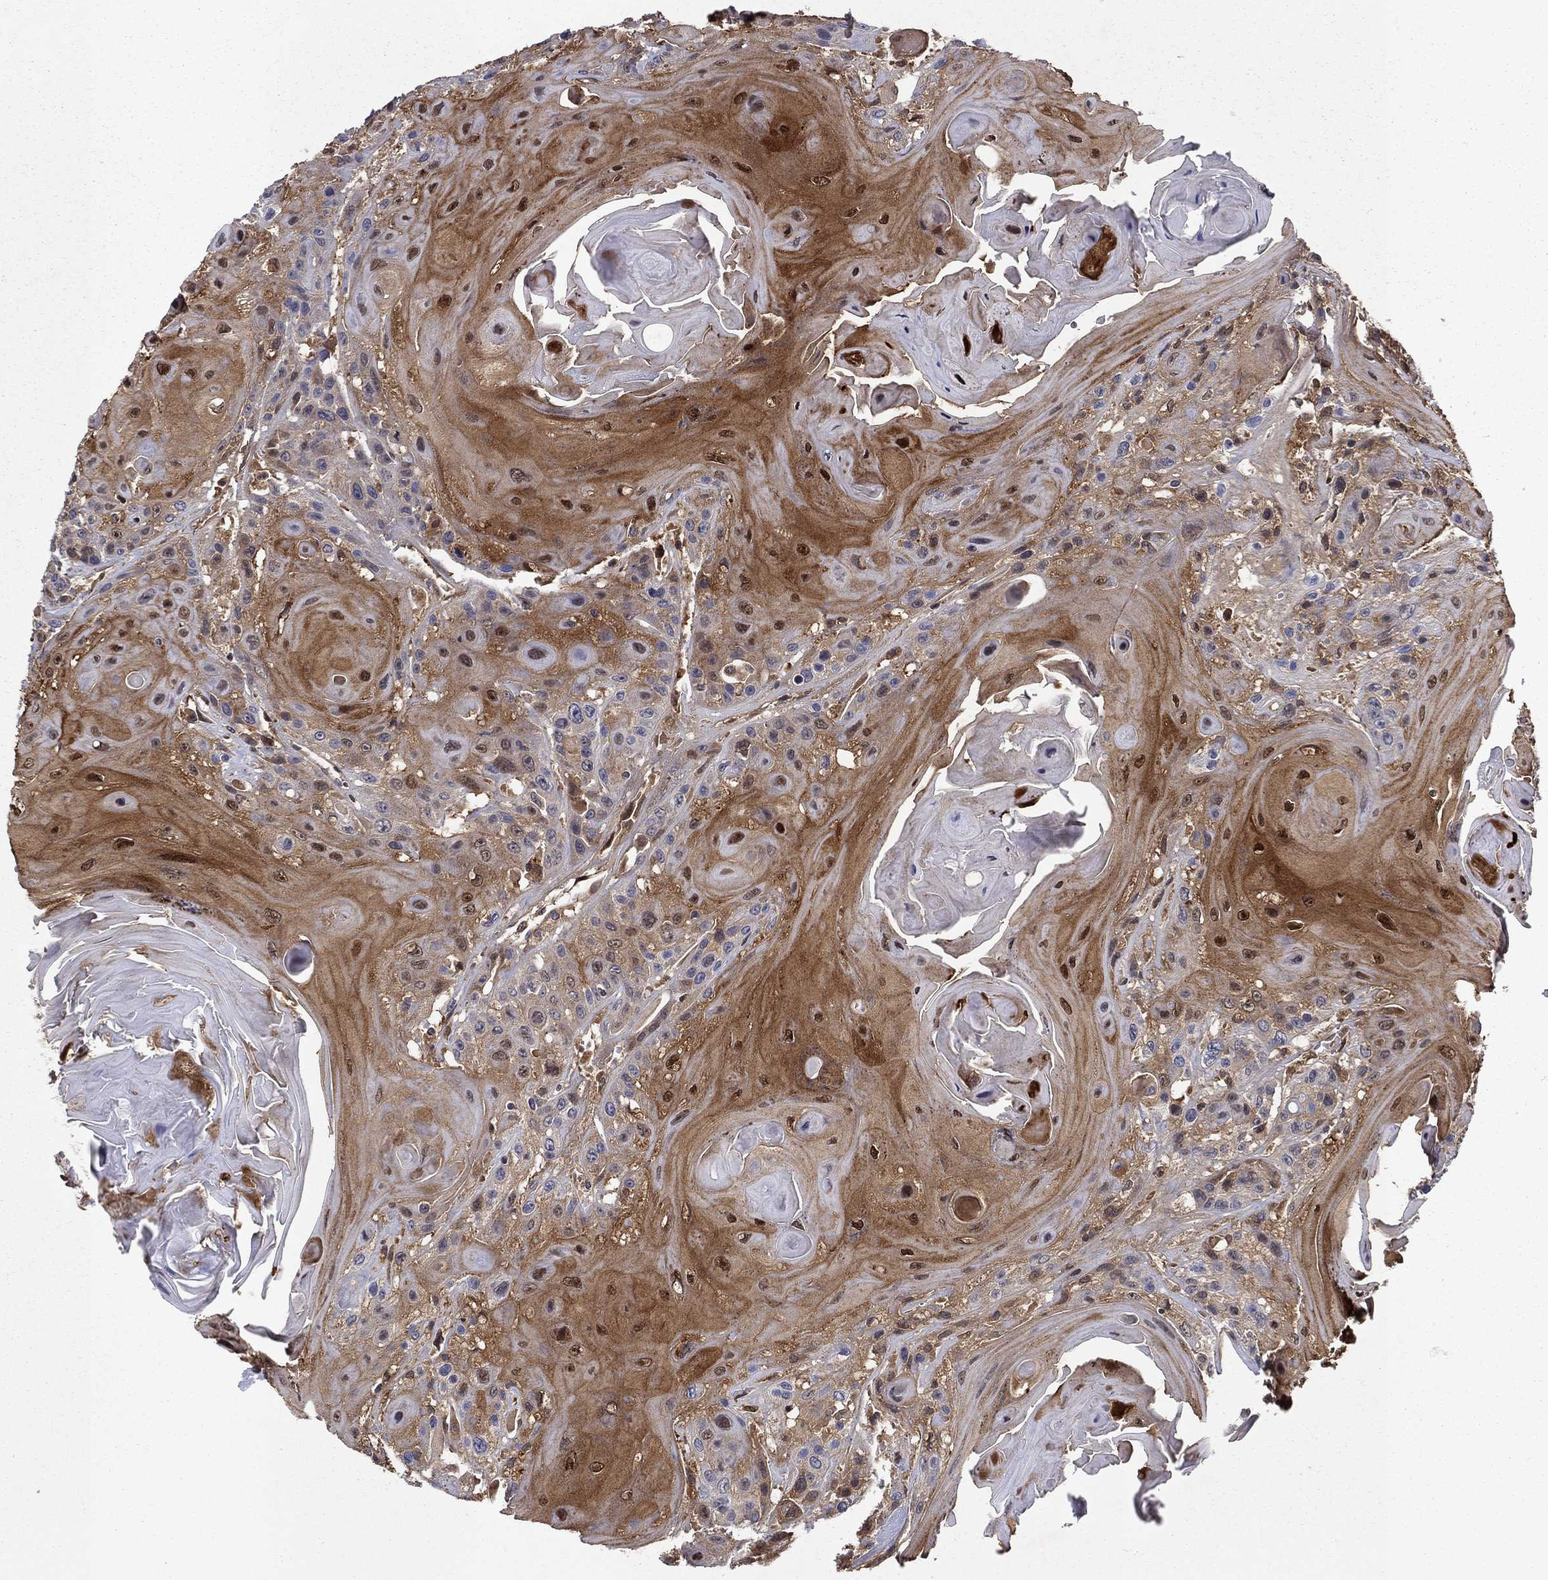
{"staining": {"intensity": "strong", "quantity": "25%-75%", "location": "cytoplasmic/membranous,nuclear"}, "tissue": "head and neck cancer", "cell_type": "Tumor cells", "image_type": "cancer", "snomed": [{"axis": "morphology", "description": "Squamous cell carcinoma, NOS"}, {"axis": "topography", "description": "Head-Neck"}], "caption": "Squamous cell carcinoma (head and neck) tissue demonstrates strong cytoplasmic/membranous and nuclear positivity in approximately 25%-75% of tumor cells", "gene": "GLTP", "patient": {"sex": "female", "age": 59}}